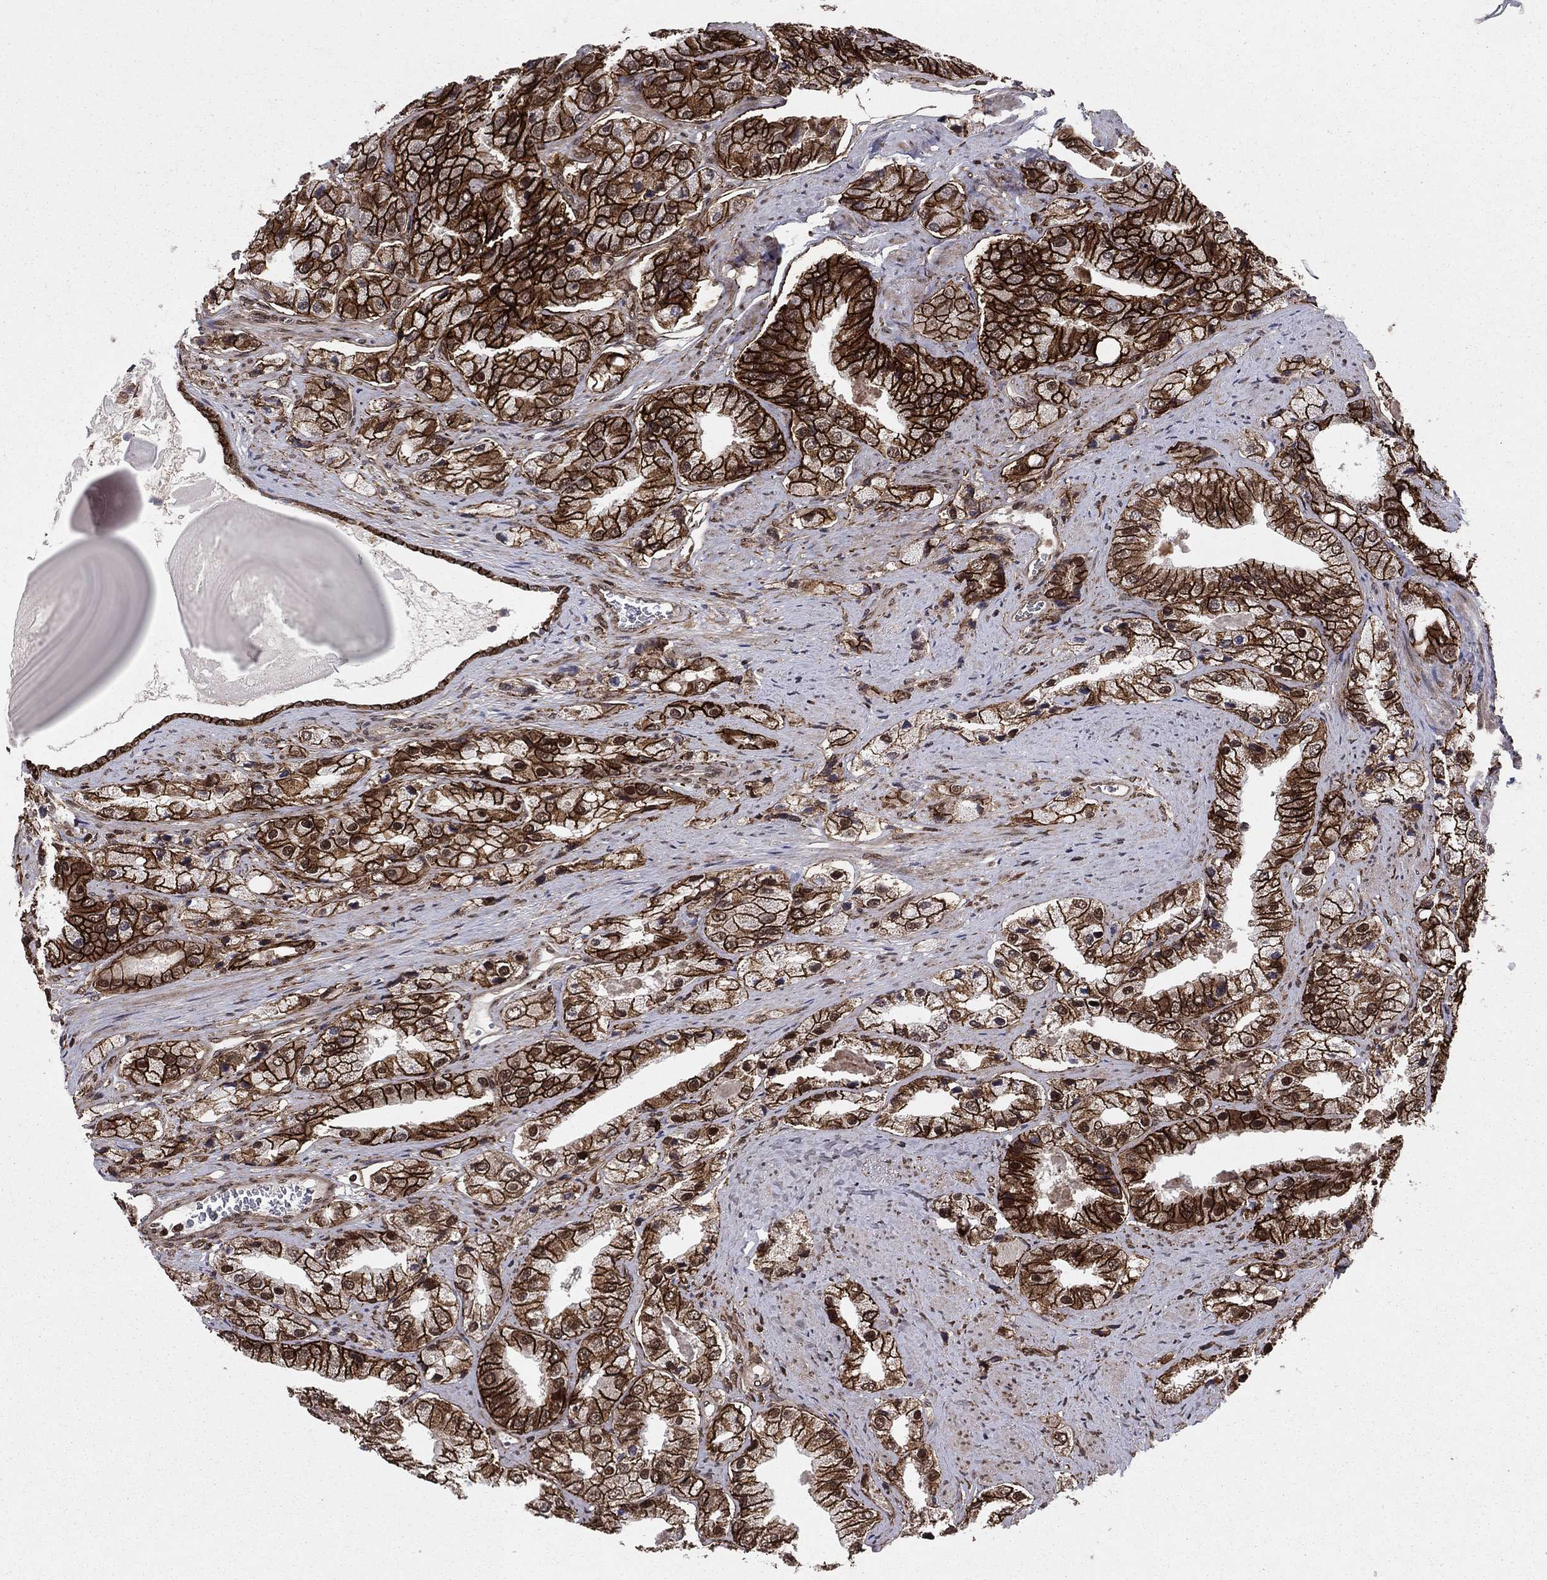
{"staining": {"intensity": "strong", "quantity": ">75%", "location": "cytoplasmic/membranous"}, "tissue": "prostate cancer", "cell_type": "Tumor cells", "image_type": "cancer", "snomed": [{"axis": "morphology", "description": "Adenocarcinoma, Low grade"}, {"axis": "topography", "description": "Prostate"}], "caption": "Immunohistochemical staining of human prostate adenocarcinoma (low-grade) reveals high levels of strong cytoplasmic/membranous expression in approximately >75% of tumor cells.", "gene": "SSX2IP", "patient": {"sex": "male", "age": 69}}